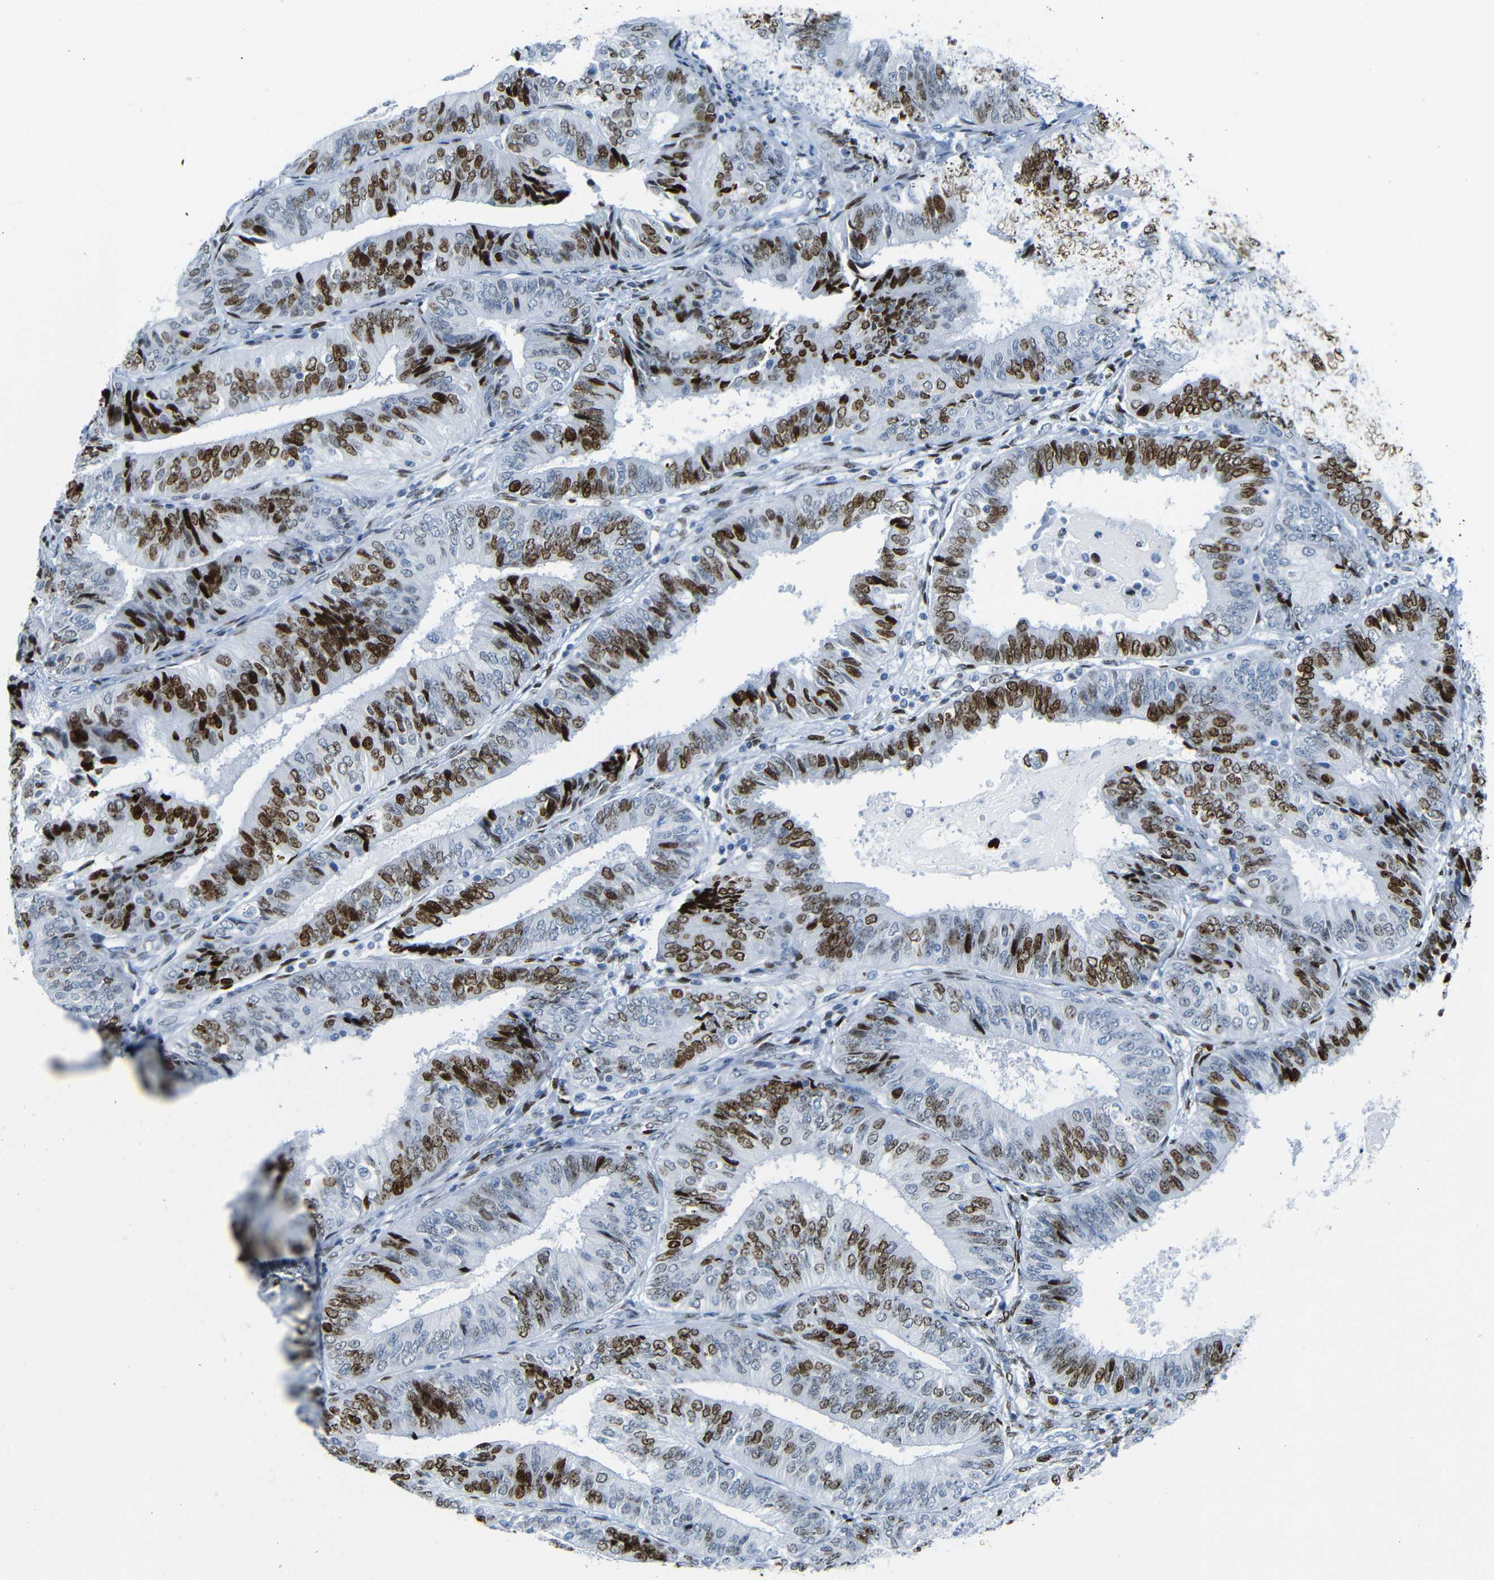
{"staining": {"intensity": "strong", "quantity": ">75%", "location": "nuclear"}, "tissue": "endometrial cancer", "cell_type": "Tumor cells", "image_type": "cancer", "snomed": [{"axis": "morphology", "description": "Adenocarcinoma, NOS"}, {"axis": "topography", "description": "Endometrium"}], "caption": "Endometrial cancer tissue demonstrates strong nuclear staining in approximately >75% of tumor cells (Stains: DAB in brown, nuclei in blue, Microscopy: brightfield microscopy at high magnification).", "gene": "NPIPB15", "patient": {"sex": "female", "age": 58}}